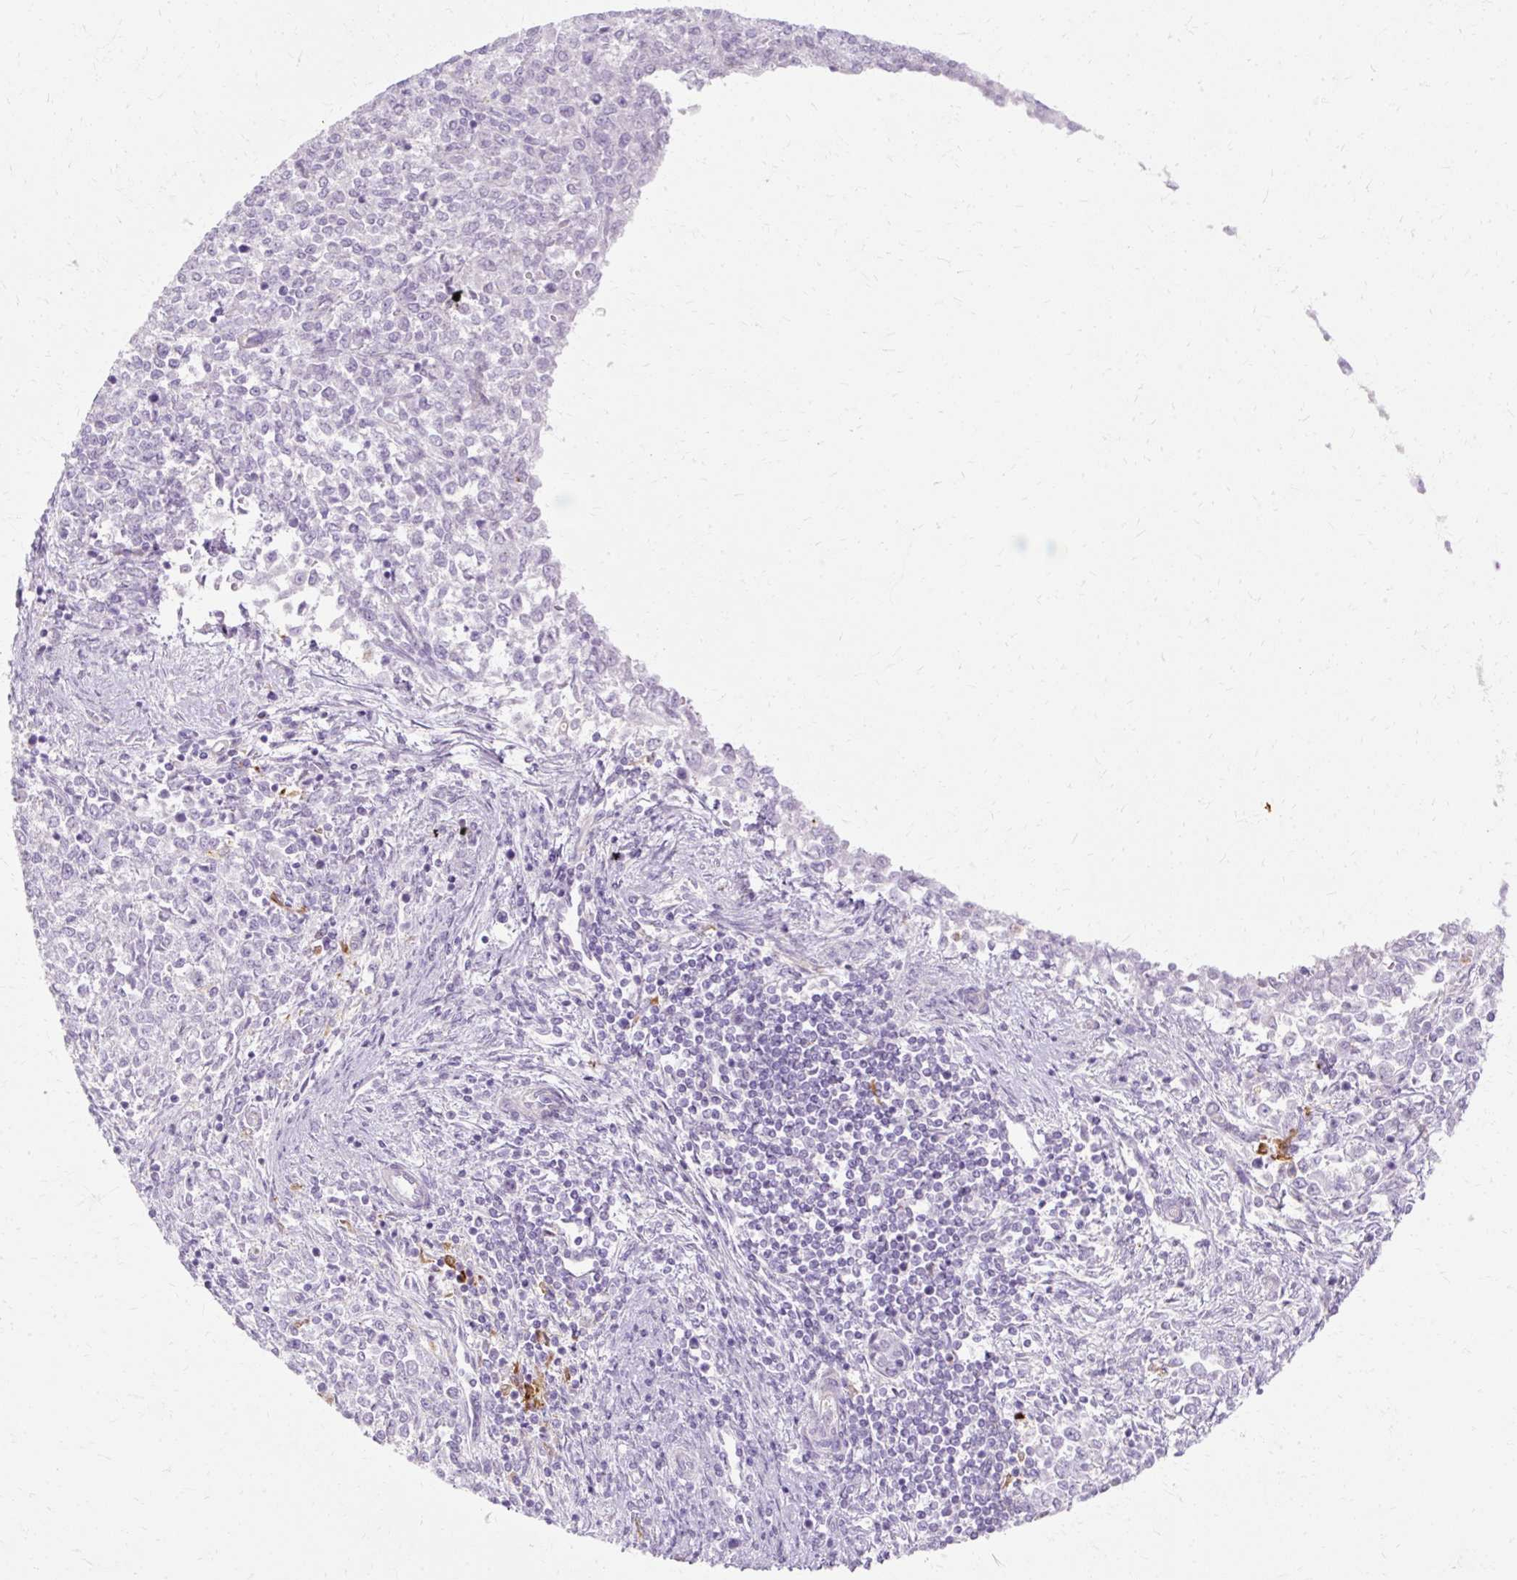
{"staining": {"intensity": "negative", "quantity": "none", "location": "none"}, "tissue": "endometrial cancer", "cell_type": "Tumor cells", "image_type": "cancer", "snomed": [{"axis": "morphology", "description": "Adenocarcinoma, NOS"}, {"axis": "topography", "description": "Endometrium"}], "caption": "A micrograph of endometrial adenocarcinoma stained for a protein shows no brown staining in tumor cells.", "gene": "HSD11B1", "patient": {"sex": "female", "age": 50}}